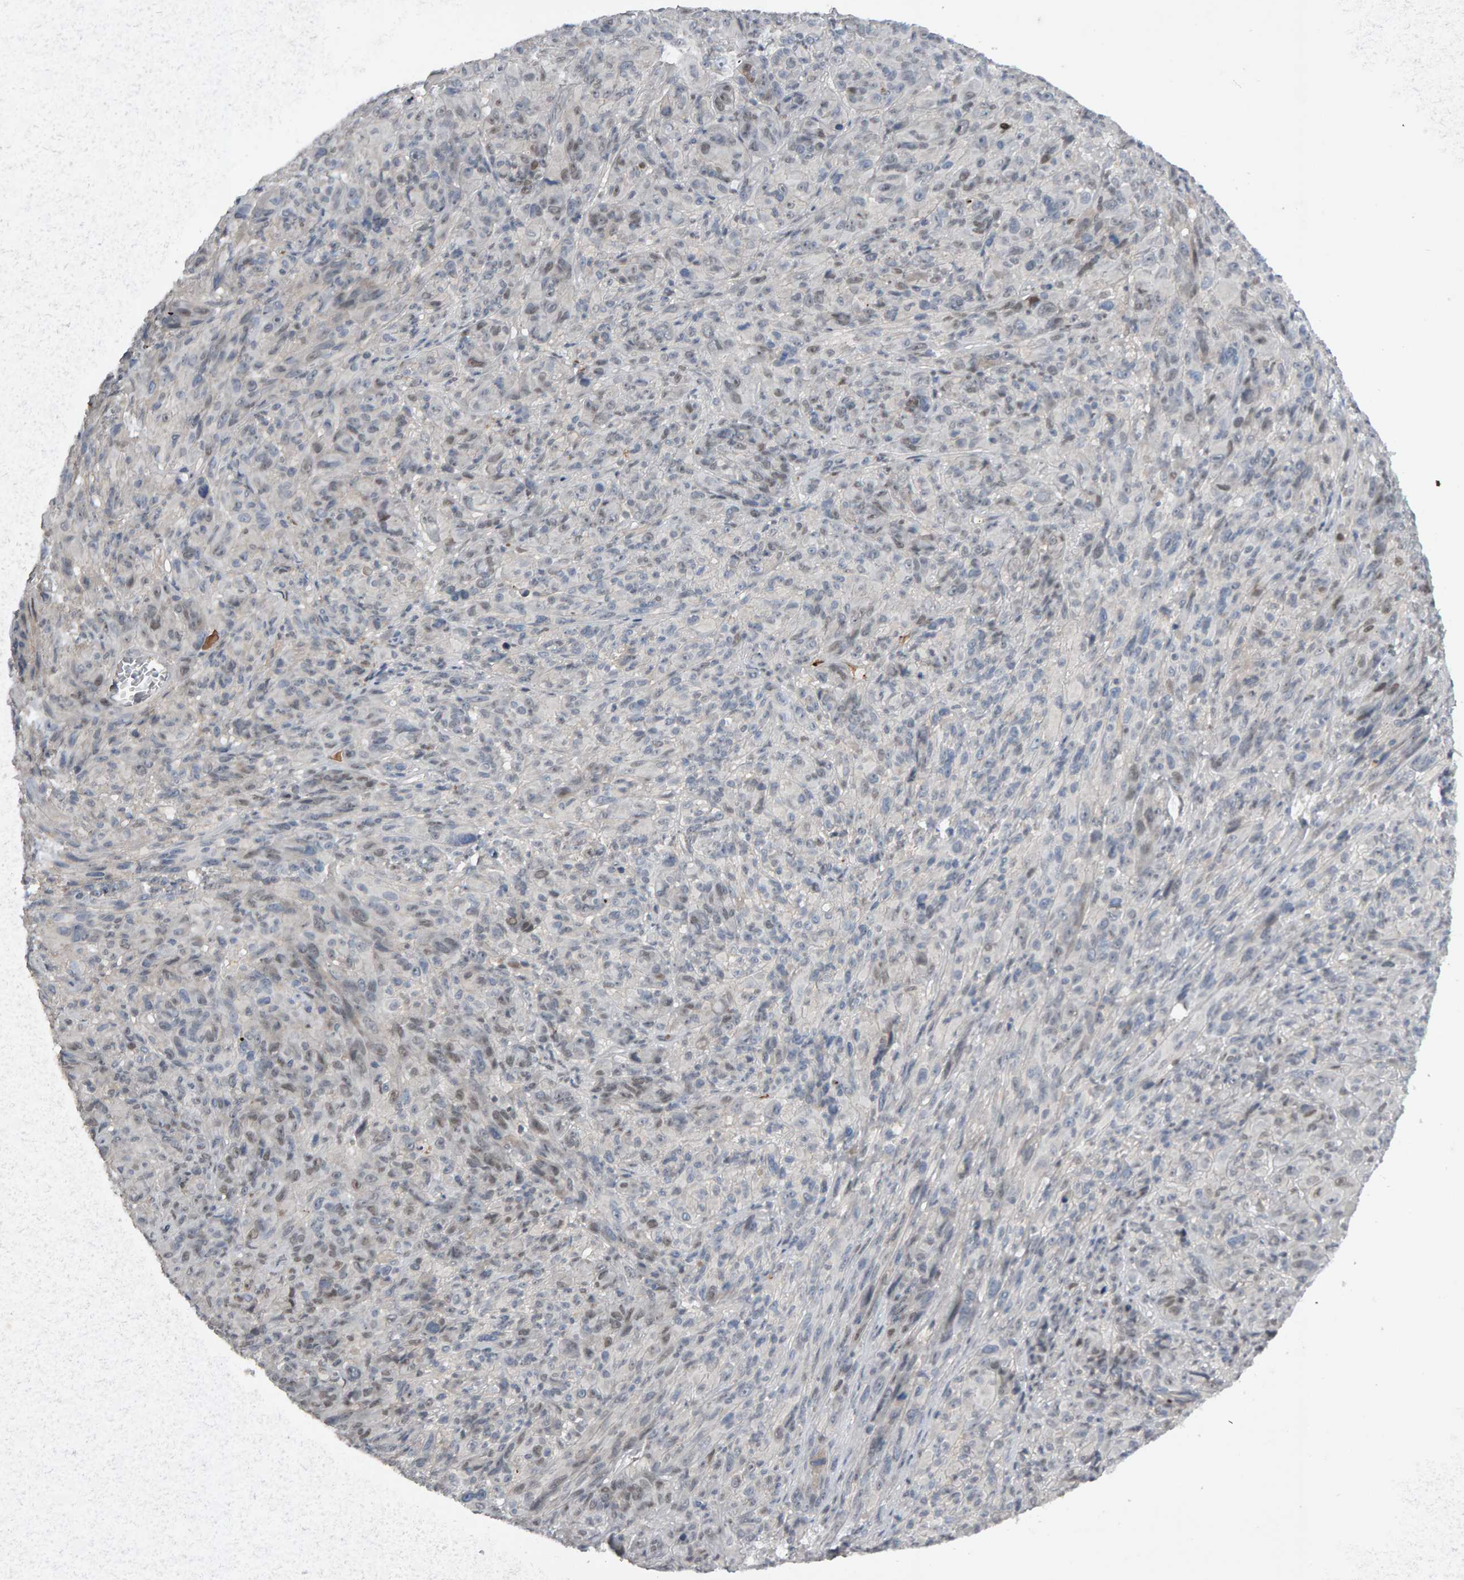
{"staining": {"intensity": "weak", "quantity": "<25%", "location": "nuclear"}, "tissue": "melanoma", "cell_type": "Tumor cells", "image_type": "cancer", "snomed": [{"axis": "morphology", "description": "Malignant melanoma, NOS"}, {"axis": "topography", "description": "Skin of head"}], "caption": "This is an immunohistochemistry histopathology image of melanoma. There is no positivity in tumor cells.", "gene": "IPO8", "patient": {"sex": "male", "age": 96}}